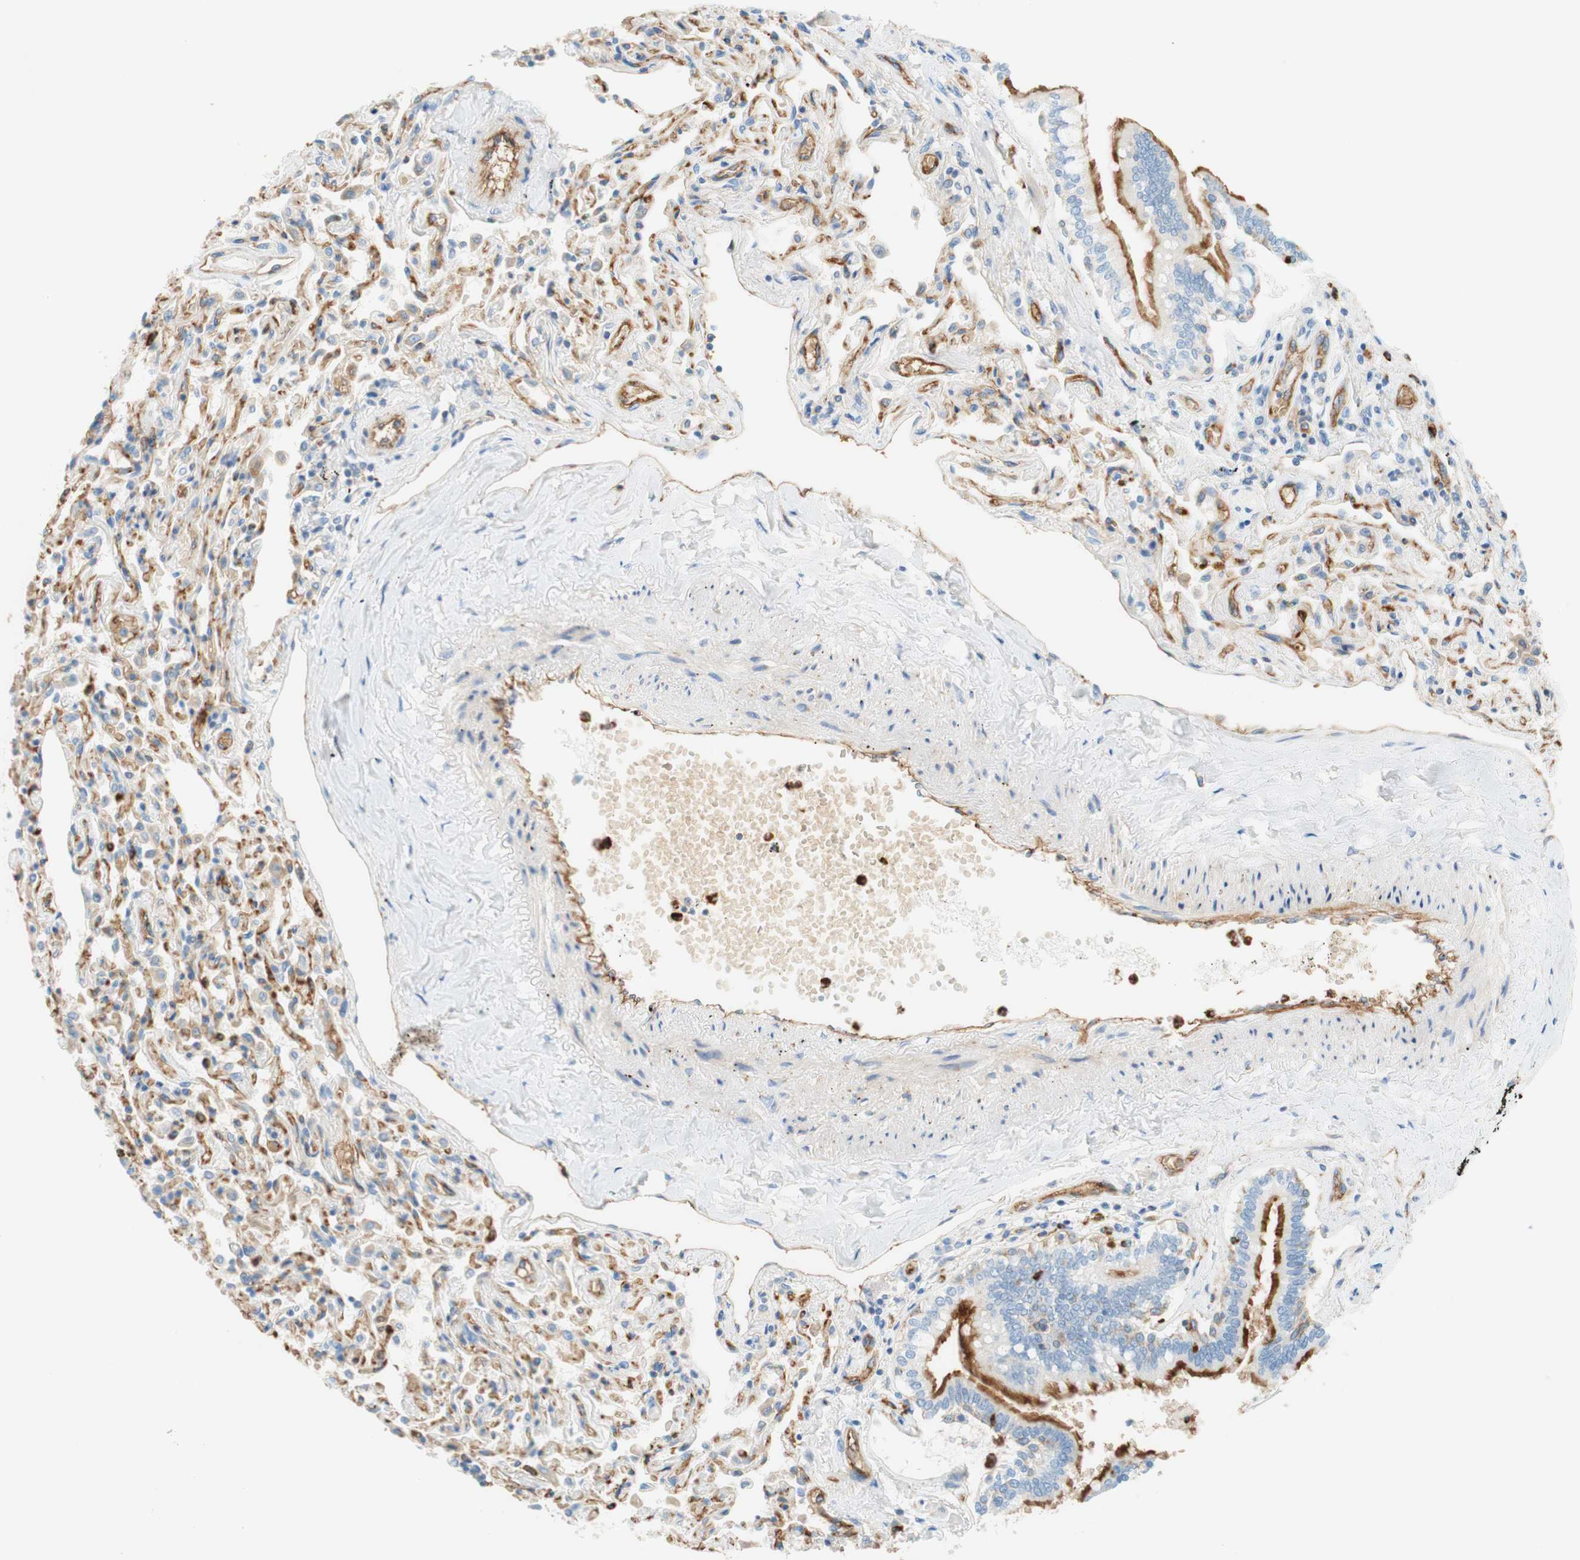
{"staining": {"intensity": "moderate", "quantity": ">75%", "location": "cytoplasmic/membranous"}, "tissue": "bronchus", "cell_type": "Respiratory epithelial cells", "image_type": "normal", "snomed": [{"axis": "morphology", "description": "Normal tissue, NOS"}, {"axis": "topography", "description": "Bronchus"}, {"axis": "topography", "description": "Lung"}], "caption": "The immunohistochemical stain labels moderate cytoplasmic/membranous staining in respiratory epithelial cells of normal bronchus. Nuclei are stained in blue.", "gene": "STOM", "patient": {"sex": "male", "age": 64}}